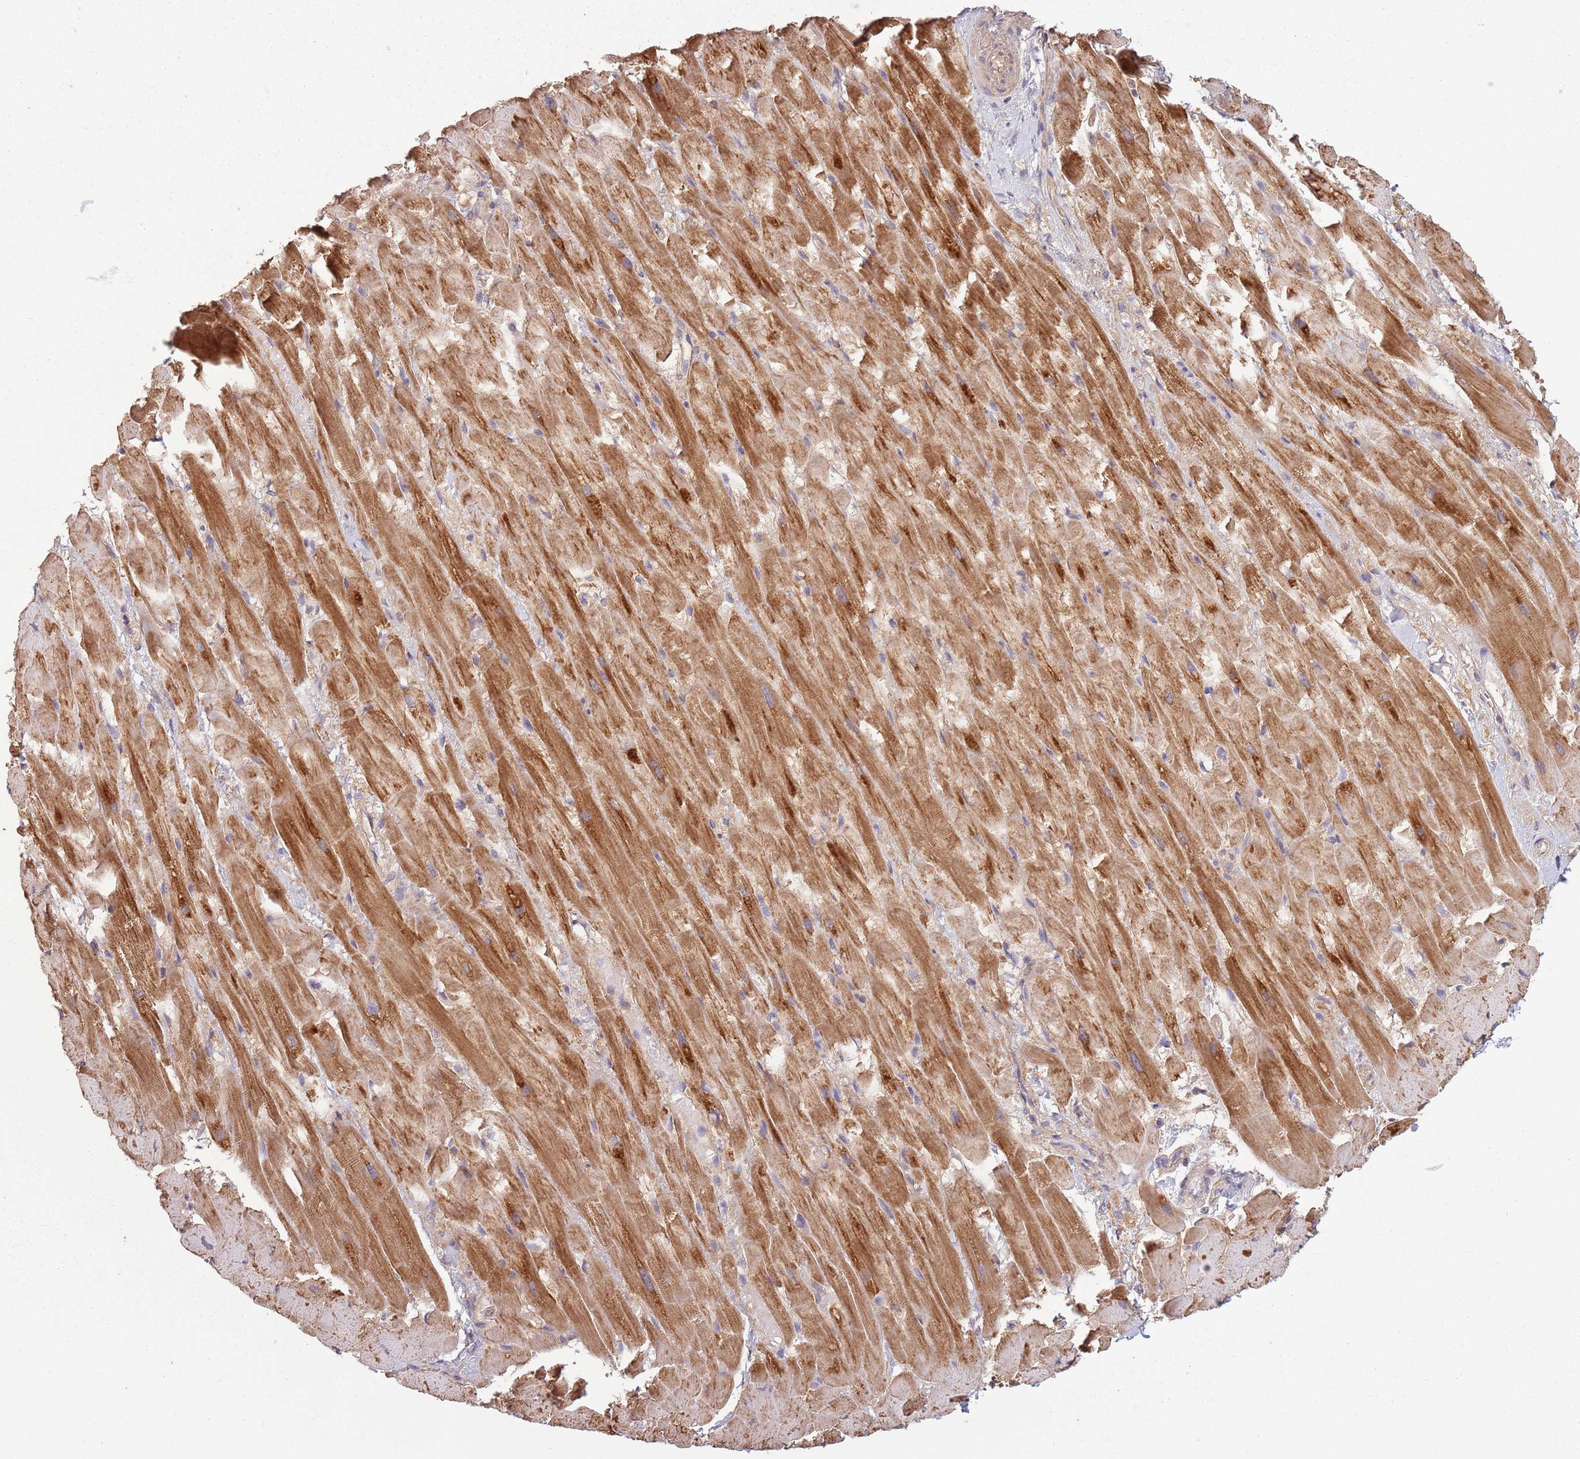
{"staining": {"intensity": "moderate", "quantity": ">75%", "location": "cytoplasmic/membranous"}, "tissue": "heart muscle", "cell_type": "Cardiomyocytes", "image_type": "normal", "snomed": [{"axis": "morphology", "description": "Normal tissue, NOS"}, {"axis": "topography", "description": "Heart"}], "caption": "Moderate cytoplasmic/membranous expression is identified in approximately >75% of cardiomyocytes in unremarkable heart muscle.", "gene": "COQ5", "patient": {"sex": "male", "age": 37}}